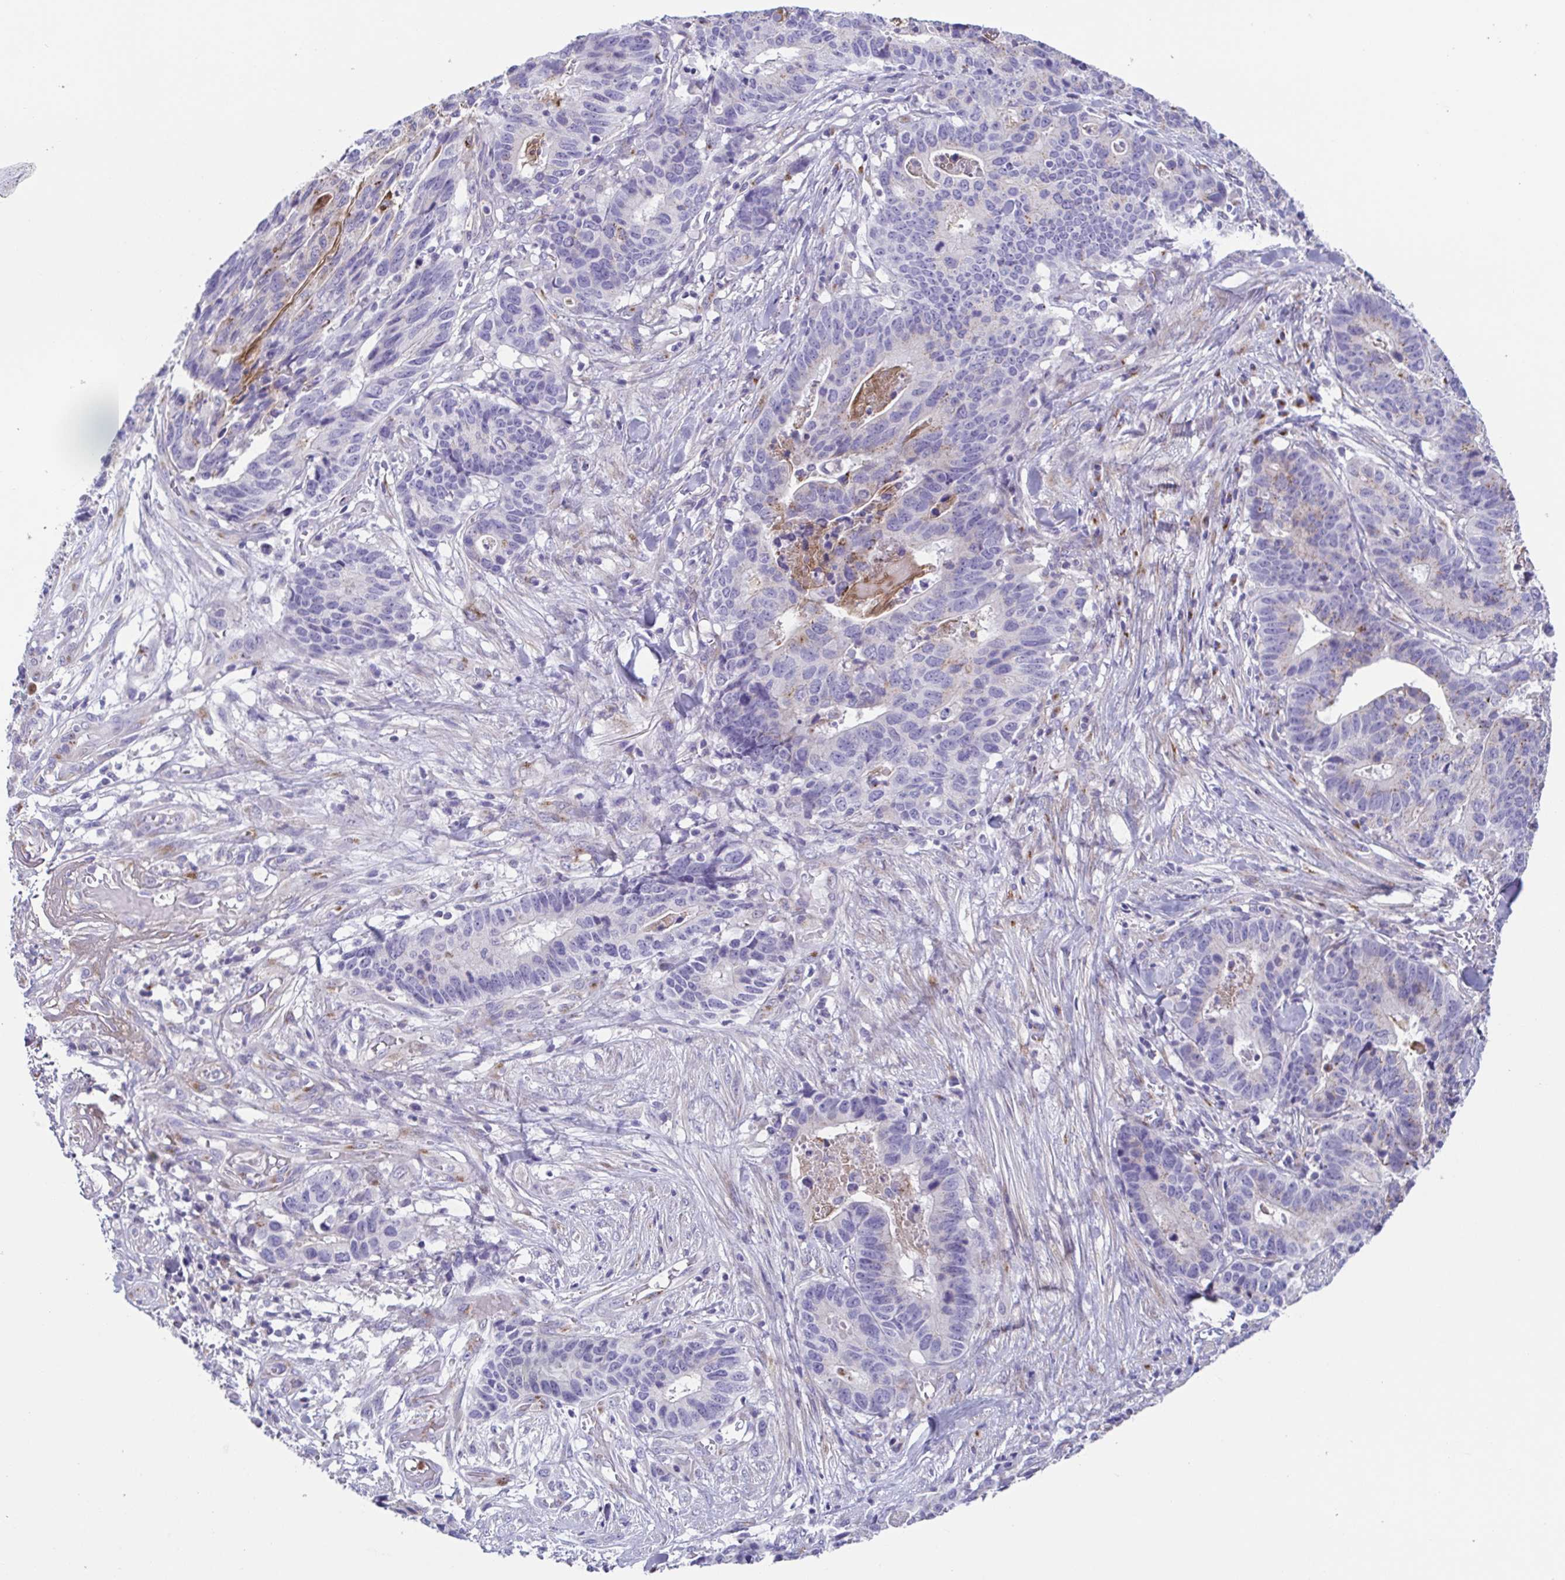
{"staining": {"intensity": "weak", "quantity": "<25%", "location": "cytoplasmic/membranous"}, "tissue": "stomach cancer", "cell_type": "Tumor cells", "image_type": "cancer", "snomed": [{"axis": "morphology", "description": "Adenocarcinoma, NOS"}, {"axis": "topography", "description": "Stomach, upper"}], "caption": "The histopathology image reveals no staining of tumor cells in stomach adenocarcinoma.", "gene": "COL17A1", "patient": {"sex": "female", "age": 67}}